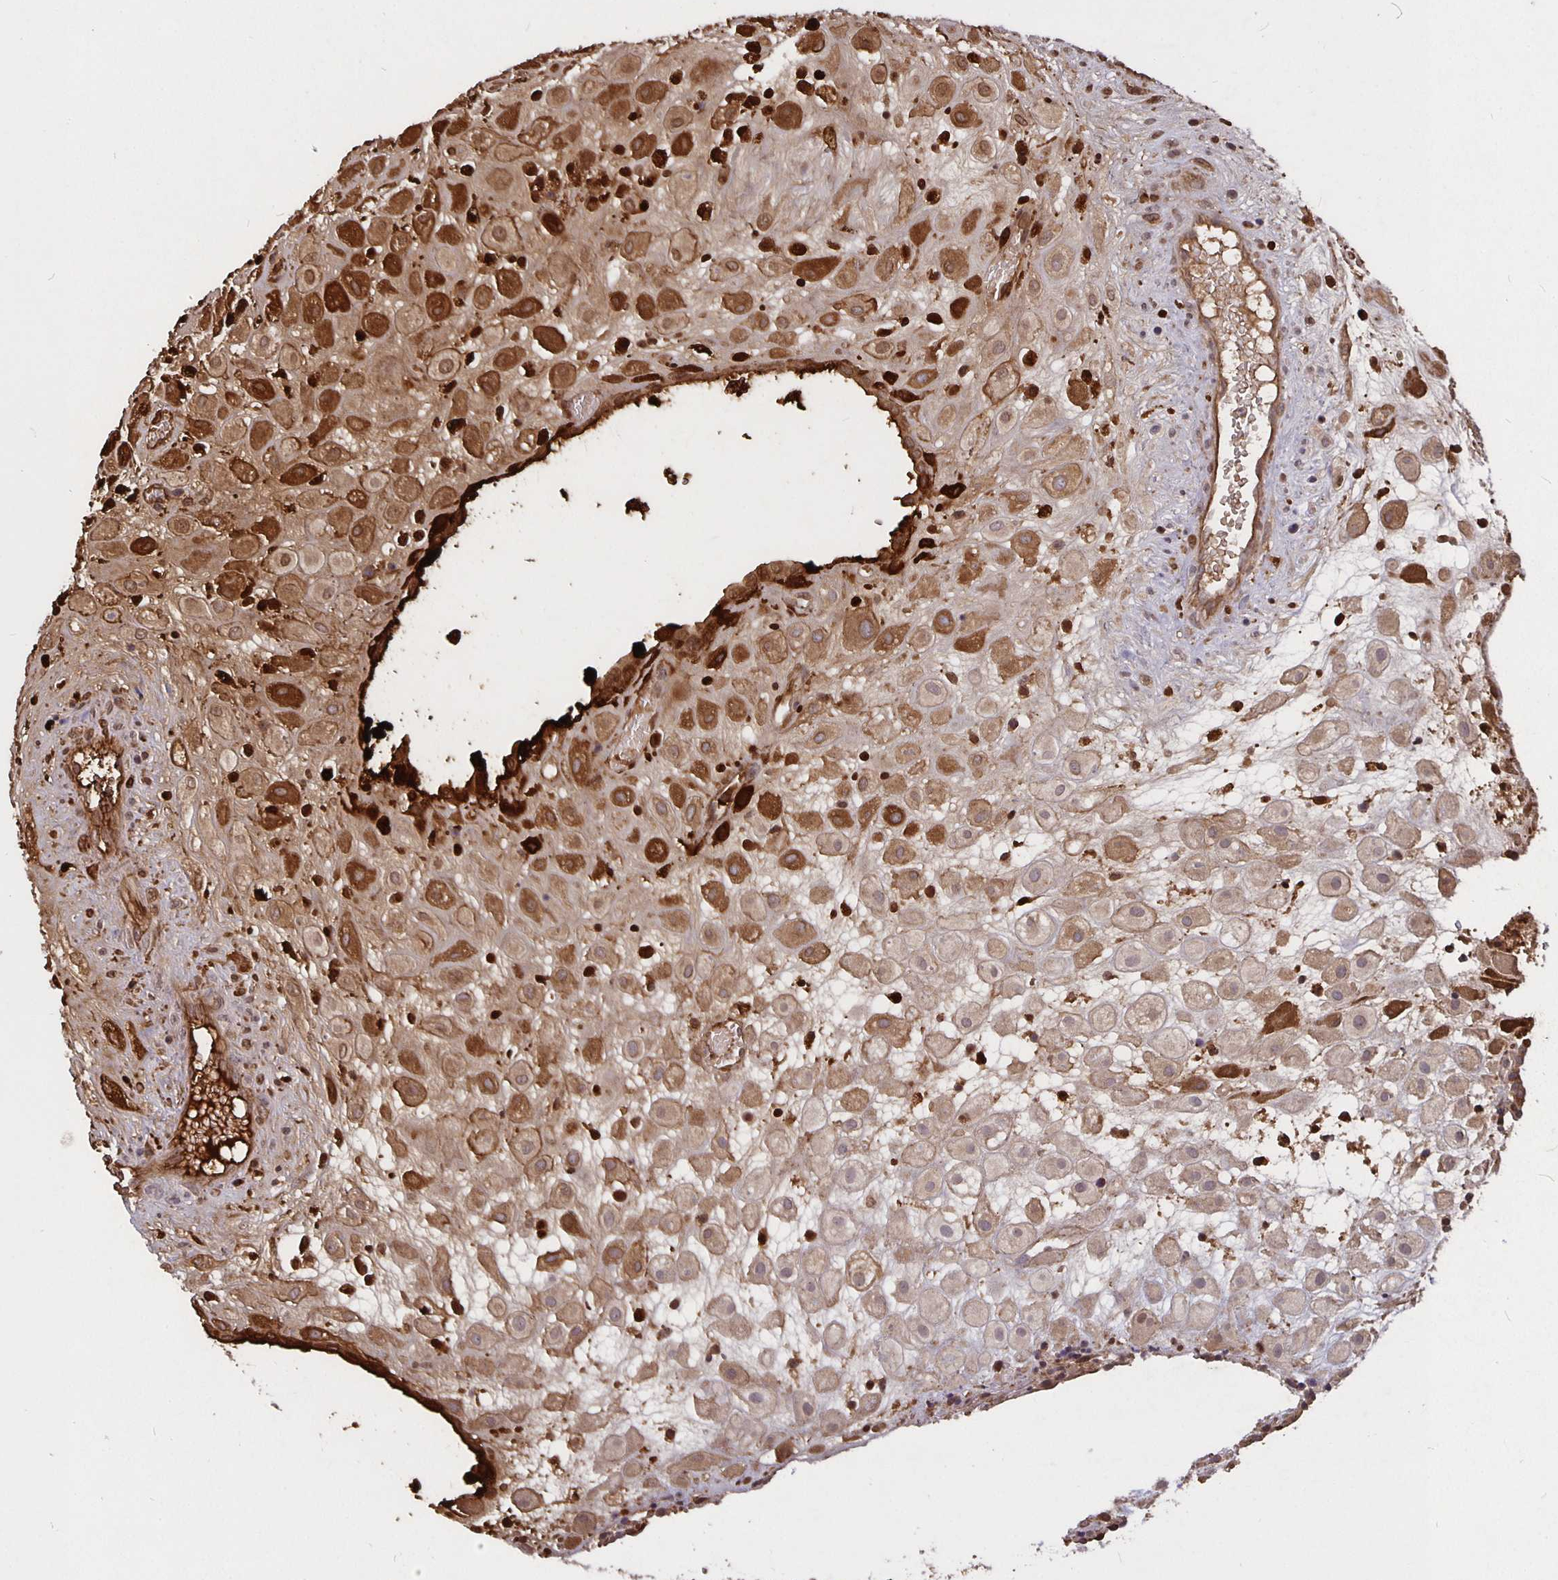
{"staining": {"intensity": "strong", "quantity": ">75%", "location": "cytoplasmic/membranous"}, "tissue": "placenta", "cell_type": "Decidual cells", "image_type": "normal", "snomed": [{"axis": "morphology", "description": "Normal tissue, NOS"}, {"axis": "topography", "description": "Placenta"}], "caption": "DAB immunohistochemical staining of benign placenta displays strong cytoplasmic/membranous protein expression in approximately >75% of decidual cells. Using DAB (3,3'-diaminobenzidine) (brown) and hematoxylin (blue) stains, captured at high magnification using brightfield microscopy.", "gene": "NOG", "patient": {"sex": "female", "age": 24}}